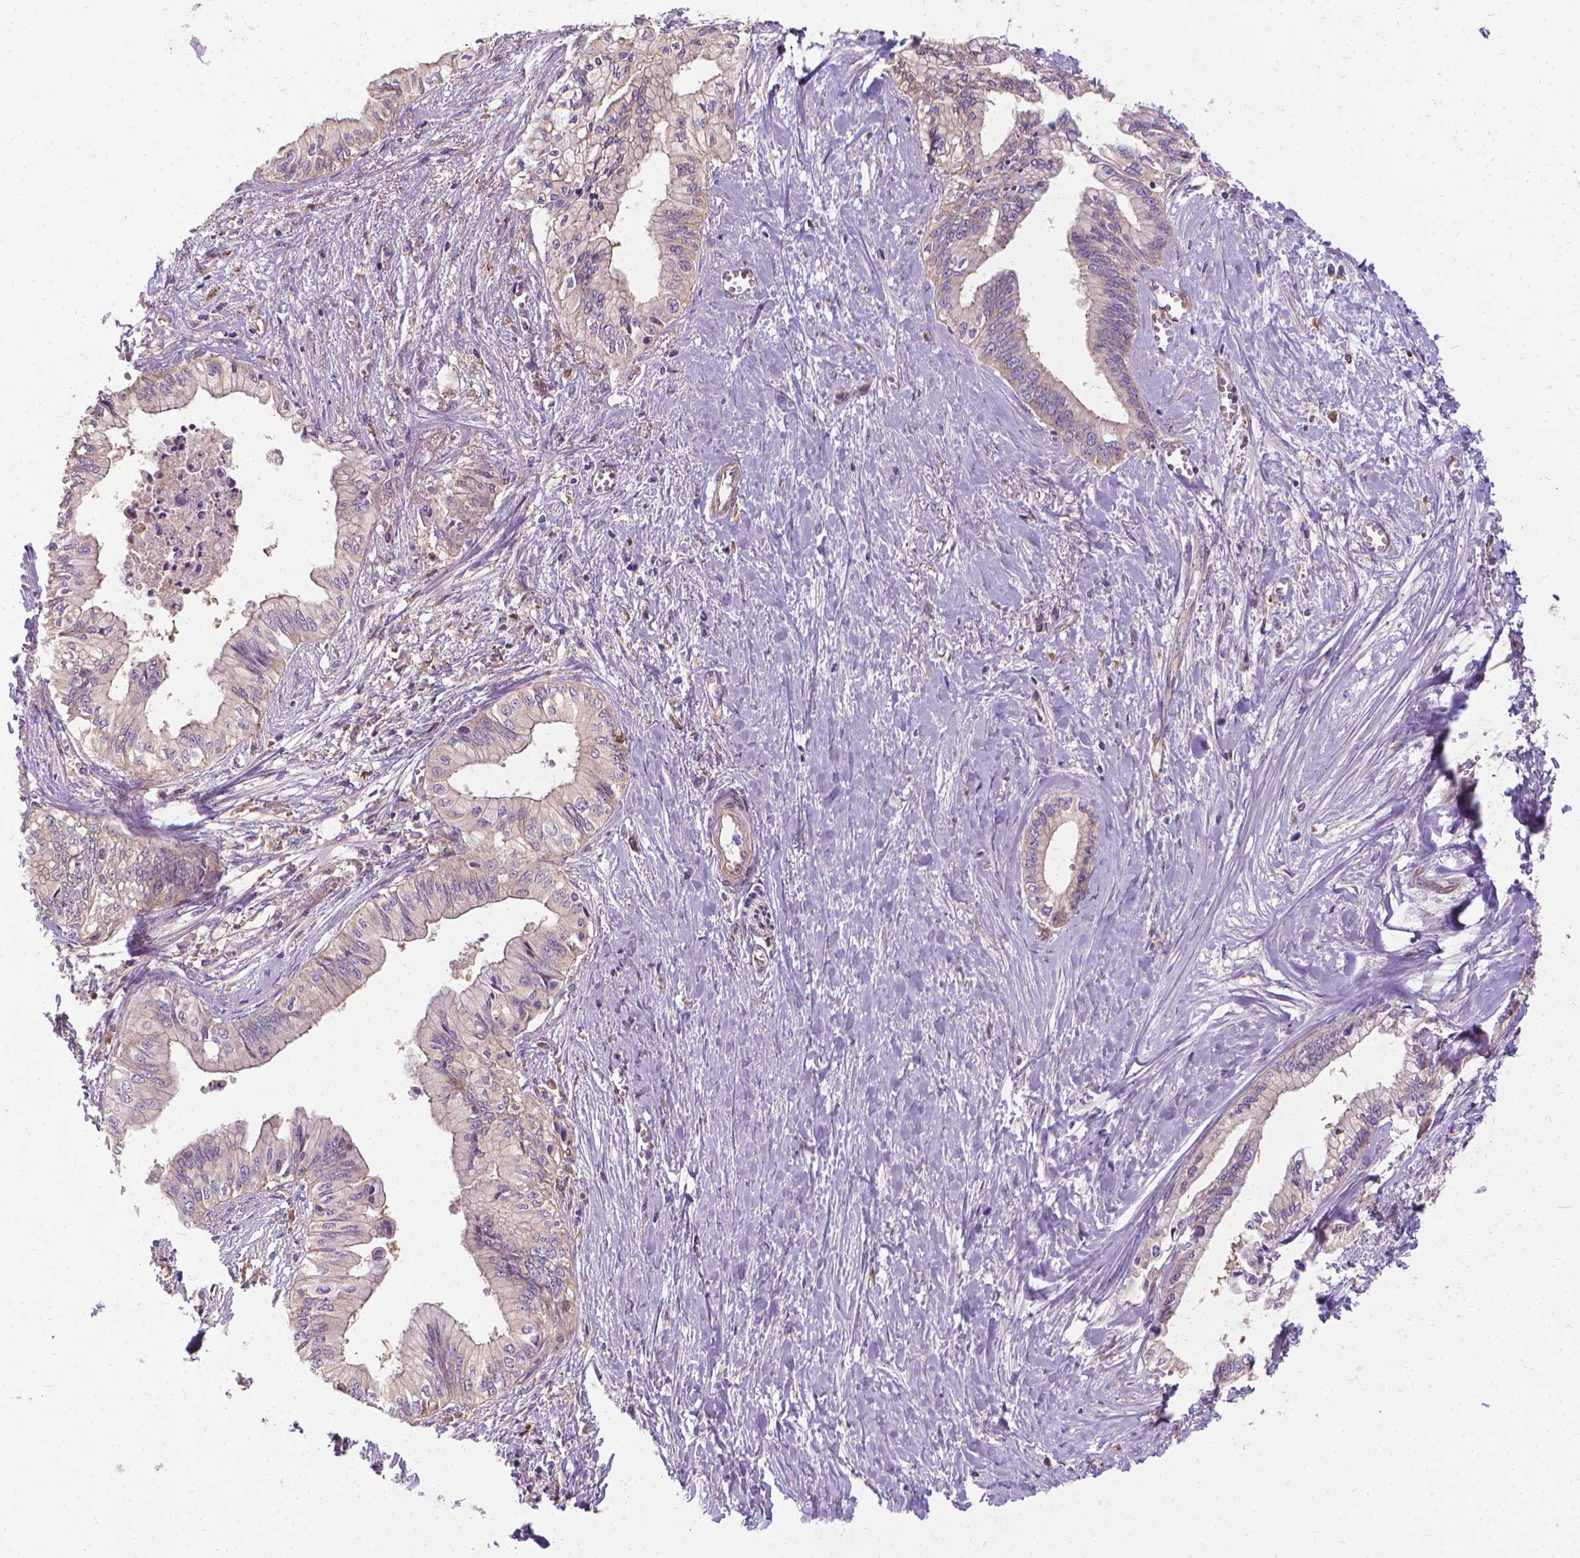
{"staining": {"intensity": "weak", "quantity": "<25%", "location": "cytoplasmic/membranous"}, "tissue": "pancreatic cancer", "cell_type": "Tumor cells", "image_type": "cancer", "snomed": [{"axis": "morphology", "description": "Adenocarcinoma, NOS"}, {"axis": "topography", "description": "Pancreas"}], "caption": "Image shows no significant protein staining in tumor cells of adenocarcinoma (pancreatic).", "gene": "CFAP299", "patient": {"sex": "female", "age": 61}}